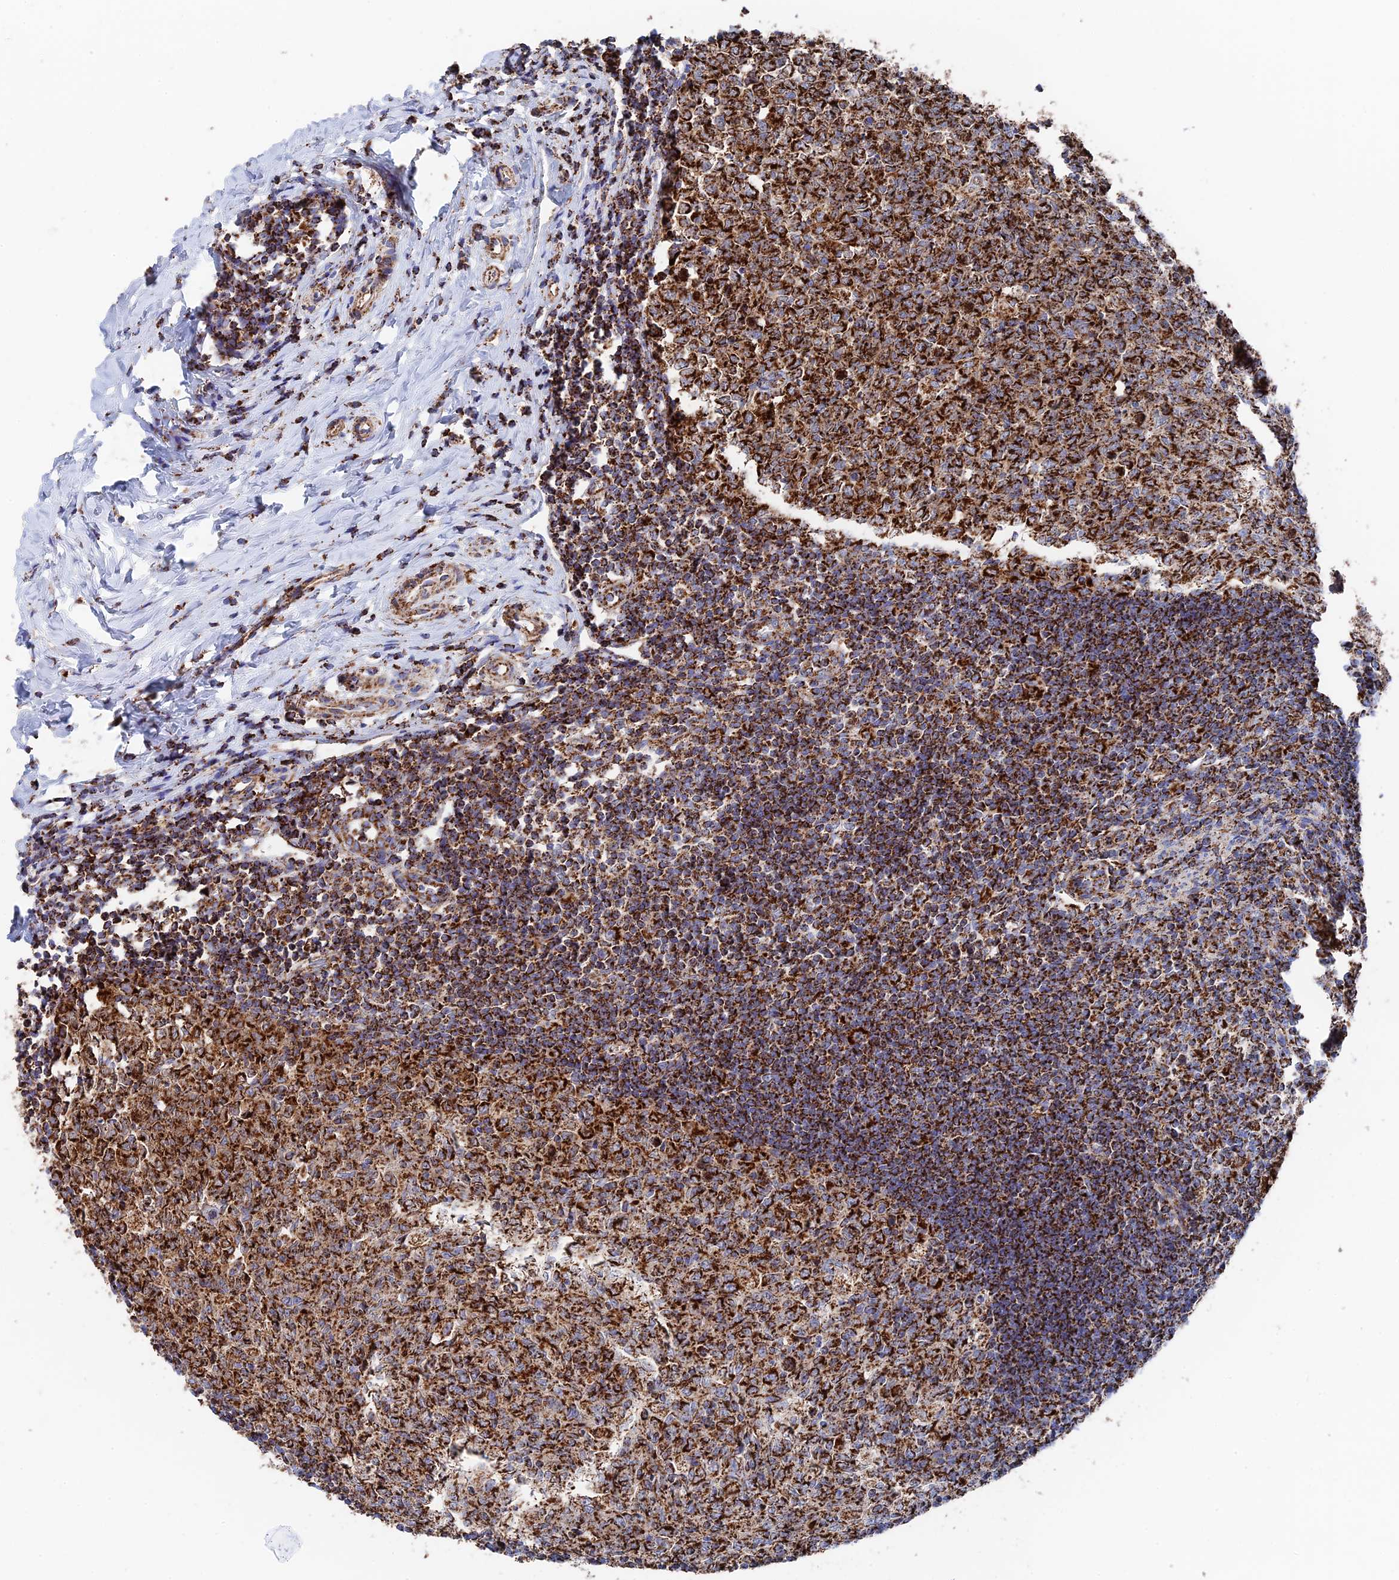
{"staining": {"intensity": "strong", "quantity": ">75%", "location": "cytoplasmic/membranous"}, "tissue": "appendix", "cell_type": "Glandular cells", "image_type": "normal", "snomed": [{"axis": "morphology", "description": "Normal tissue, NOS"}, {"axis": "topography", "description": "Appendix"}], "caption": "Glandular cells demonstrate high levels of strong cytoplasmic/membranous expression in approximately >75% of cells in normal human appendix. (Brightfield microscopy of DAB IHC at high magnification).", "gene": "HAUS8", "patient": {"sex": "male", "age": 14}}